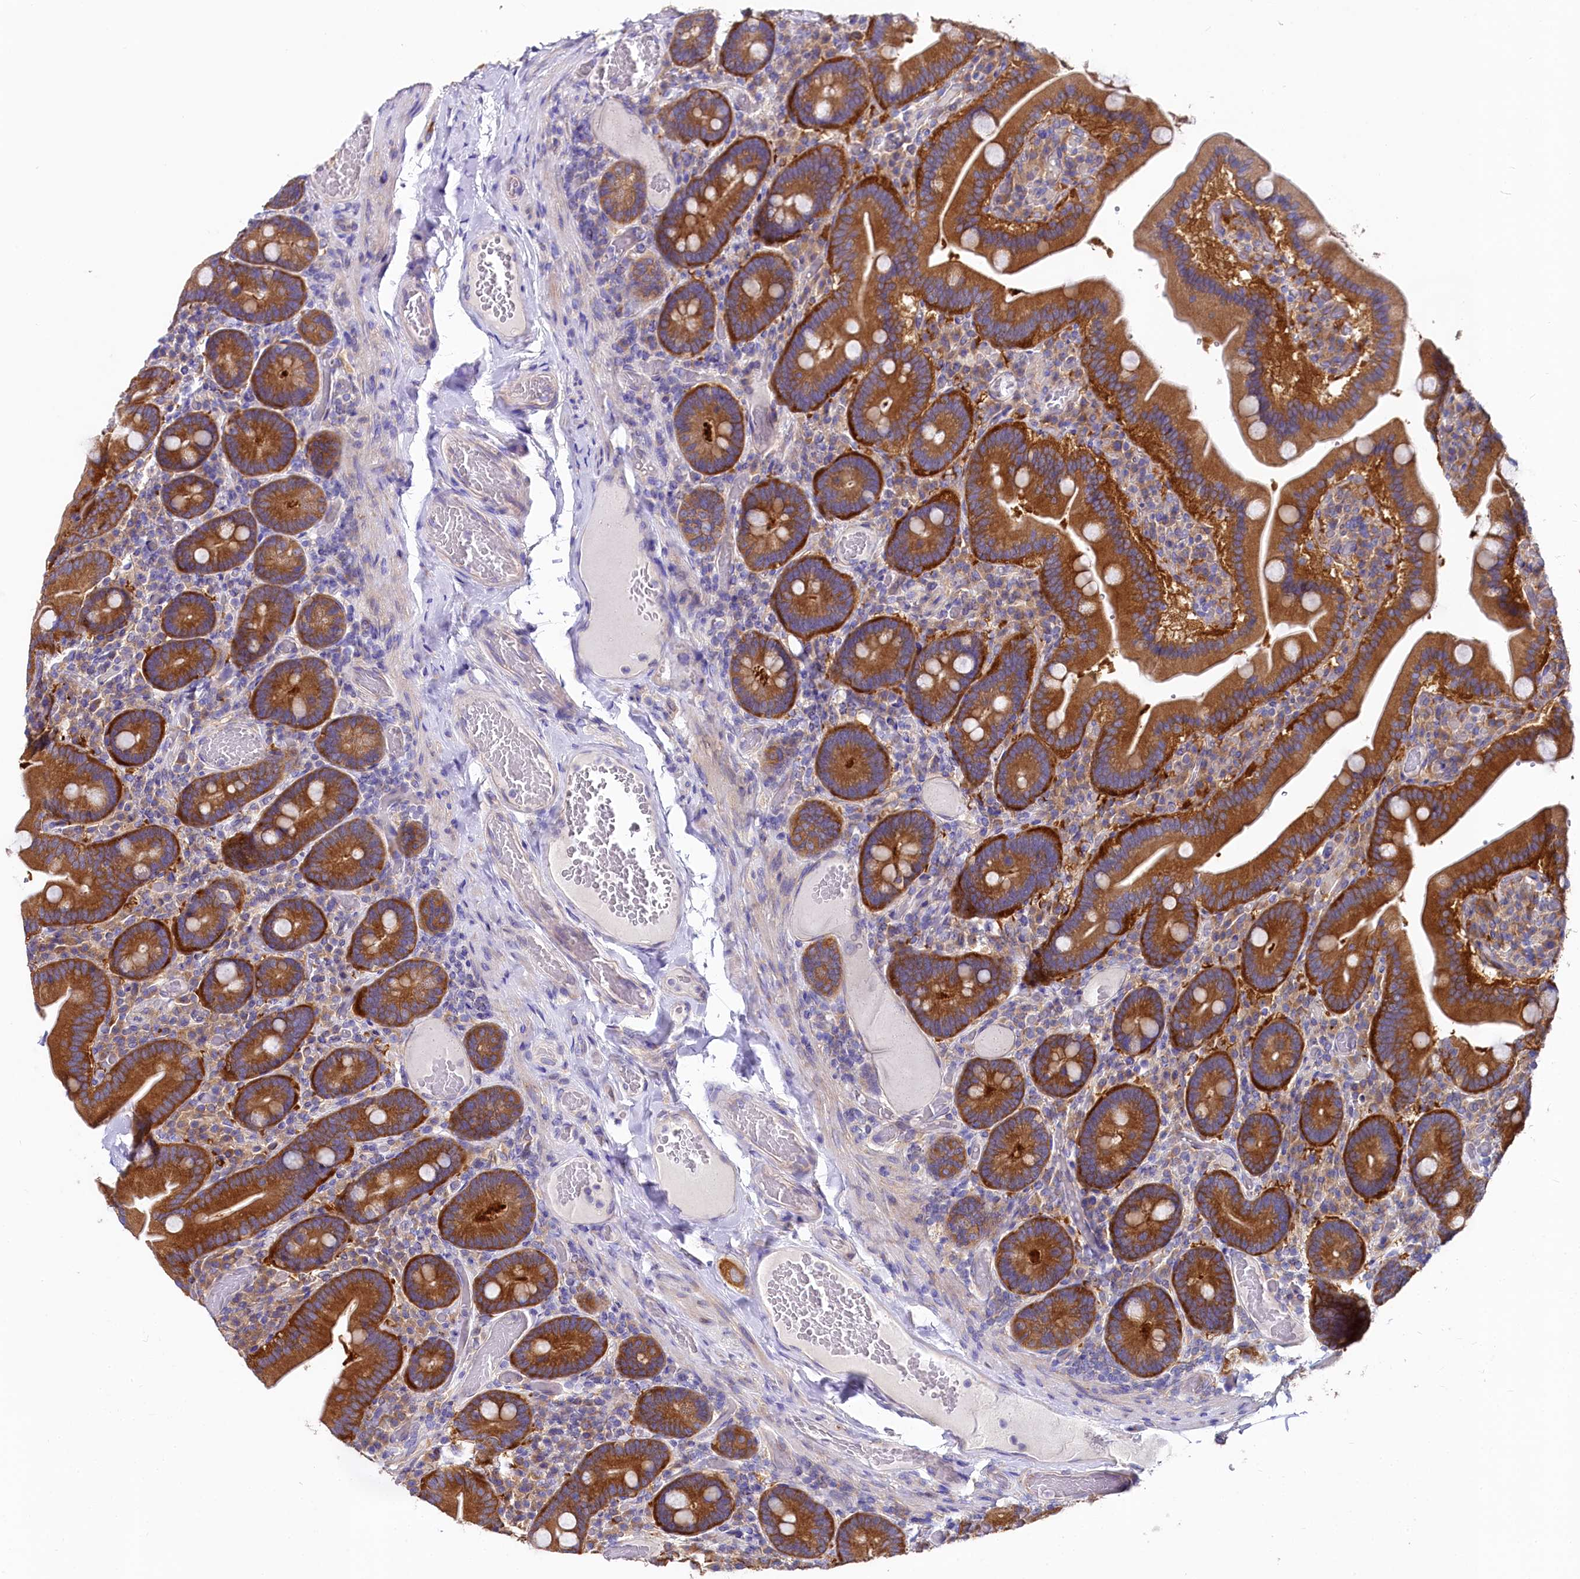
{"staining": {"intensity": "strong", "quantity": ">75%", "location": "cytoplasmic/membranous"}, "tissue": "duodenum", "cell_type": "Glandular cells", "image_type": "normal", "snomed": [{"axis": "morphology", "description": "Normal tissue, NOS"}, {"axis": "topography", "description": "Duodenum"}], "caption": "Brown immunohistochemical staining in normal human duodenum demonstrates strong cytoplasmic/membranous expression in approximately >75% of glandular cells. (IHC, brightfield microscopy, high magnification).", "gene": "QARS1", "patient": {"sex": "female", "age": 62}}